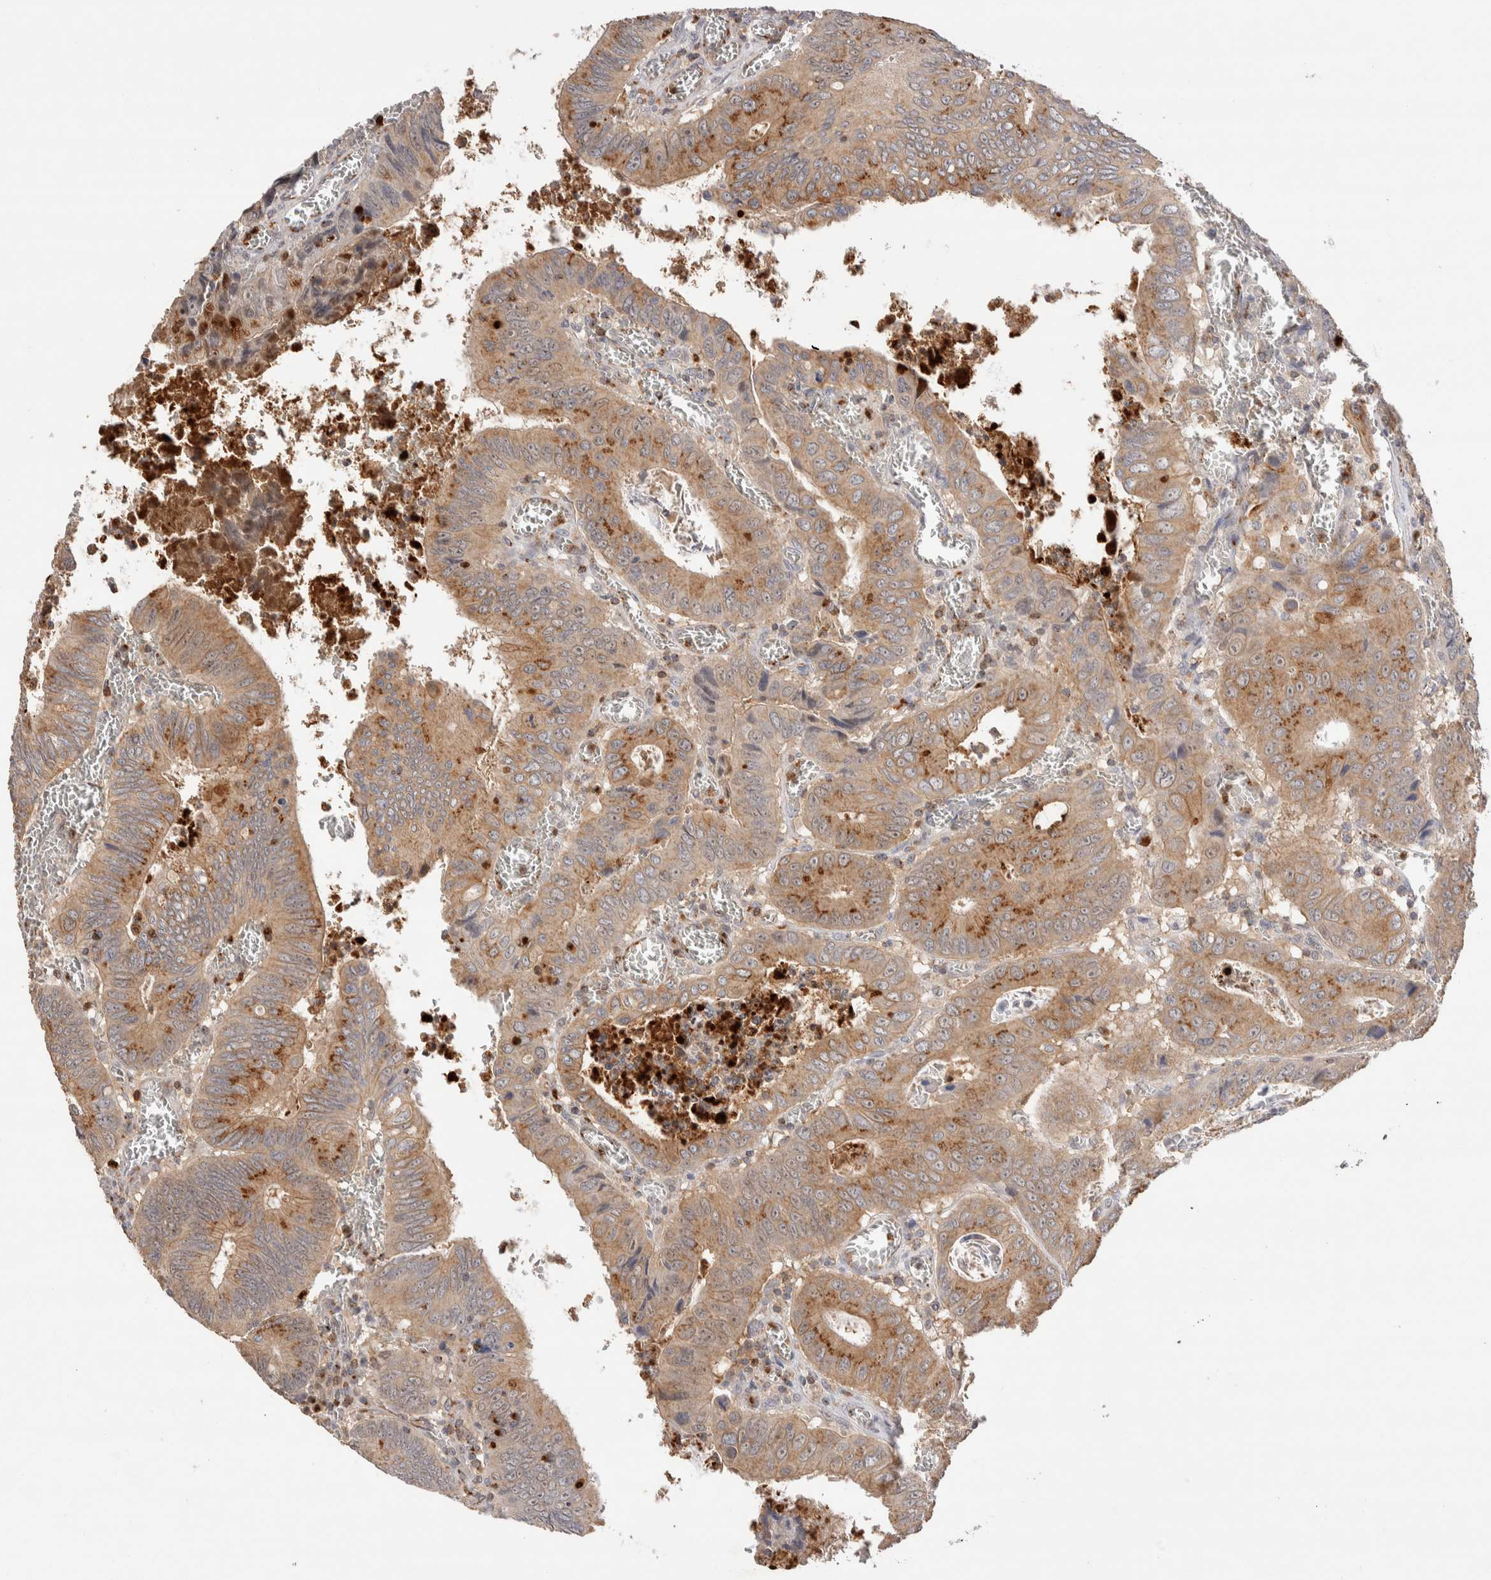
{"staining": {"intensity": "moderate", "quantity": ">75%", "location": "cytoplasmic/membranous"}, "tissue": "colorectal cancer", "cell_type": "Tumor cells", "image_type": "cancer", "snomed": [{"axis": "morphology", "description": "Inflammation, NOS"}, {"axis": "morphology", "description": "Adenocarcinoma, NOS"}, {"axis": "topography", "description": "Colon"}], "caption": "Protein expression analysis of human colorectal adenocarcinoma reveals moderate cytoplasmic/membranous staining in approximately >75% of tumor cells.", "gene": "NSMAF", "patient": {"sex": "male", "age": 72}}